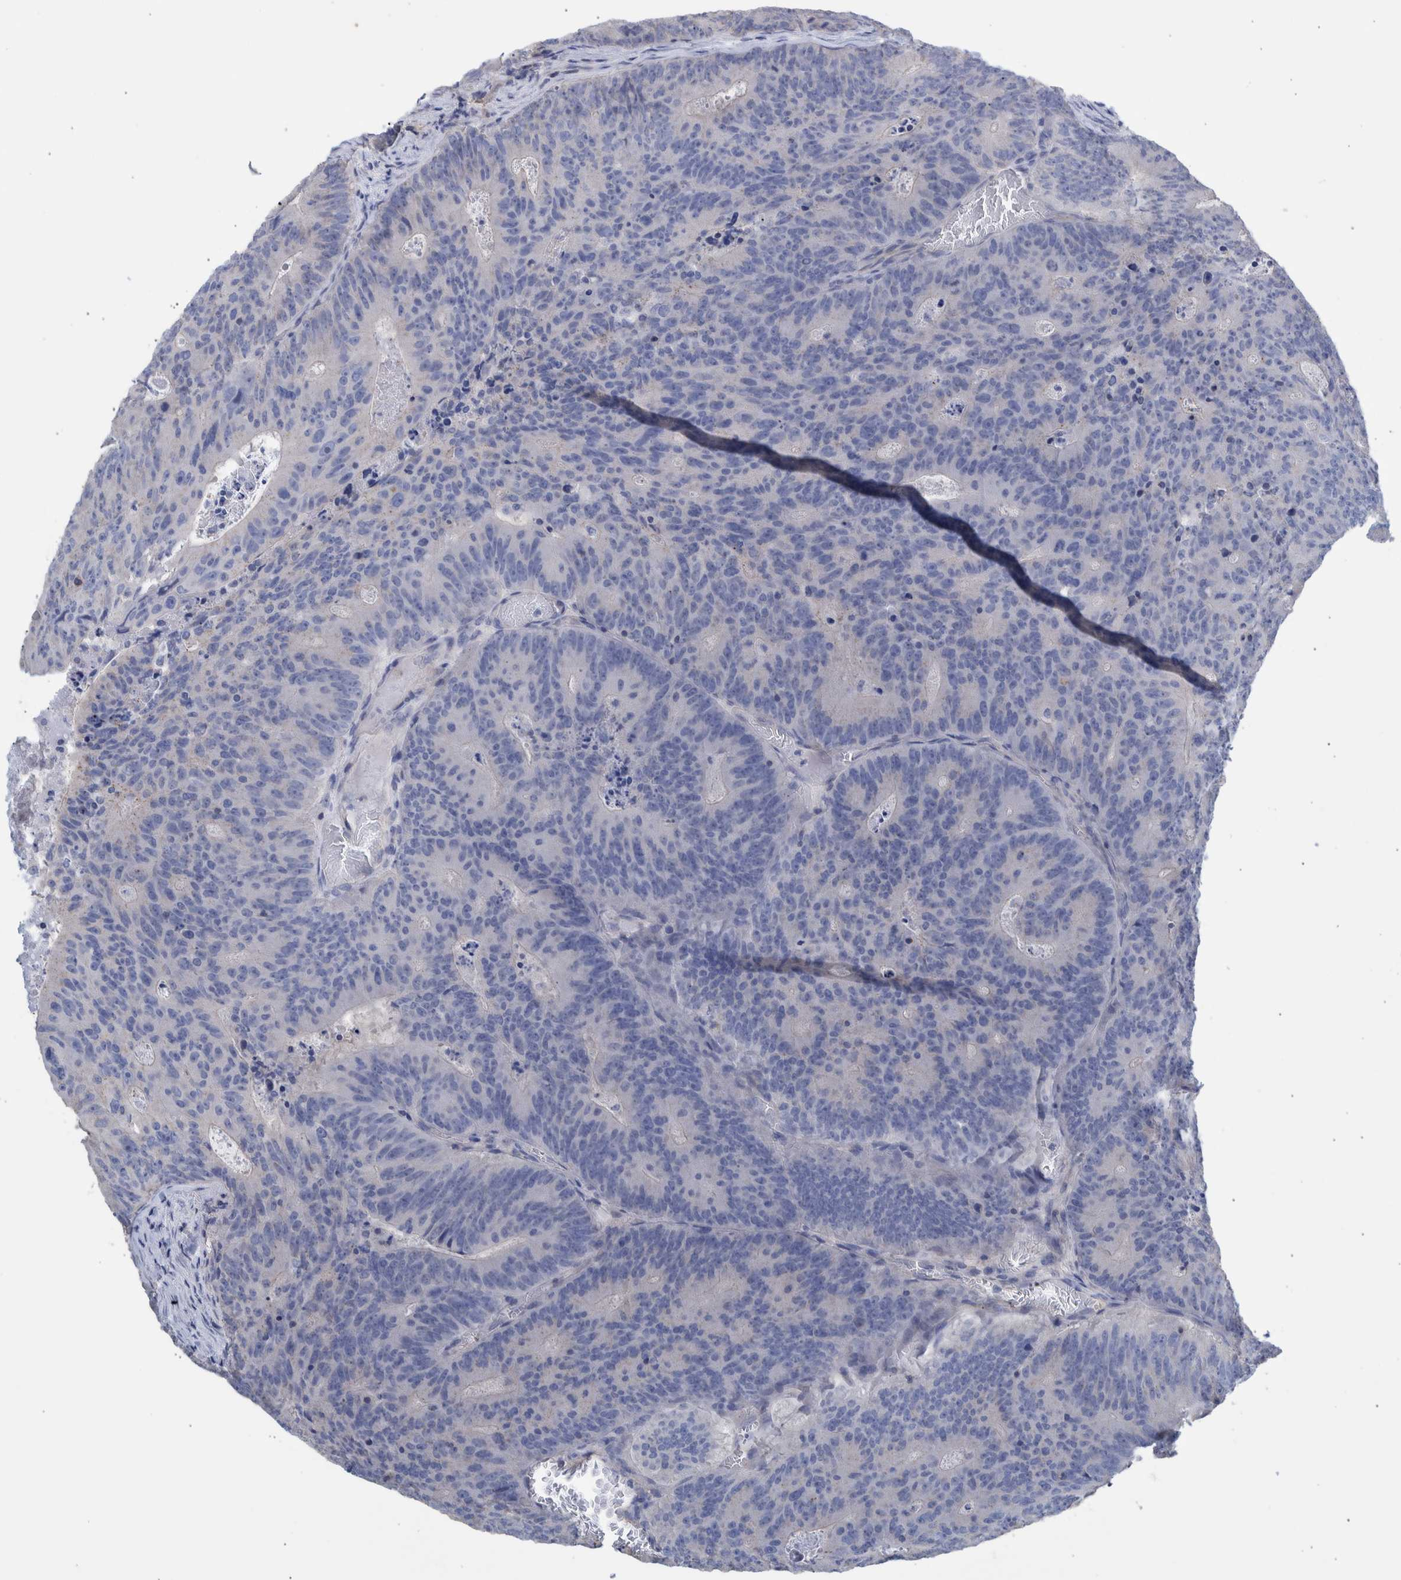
{"staining": {"intensity": "negative", "quantity": "none", "location": "none"}, "tissue": "colorectal cancer", "cell_type": "Tumor cells", "image_type": "cancer", "snomed": [{"axis": "morphology", "description": "Adenocarcinoma, NOS"}, {"axis": "topography", "description": "Colon"}], "caption": "Tumor cells show no significant protein expression in colorectal adenocarcinoma. The staining is performed using DAB (3,3'-diaminobenzidine) brown chromogen with nuclei counter-stained in using hematoxylin.", "gene": "PPP3CC", "patient": {"sex": "male", "age": 87}}